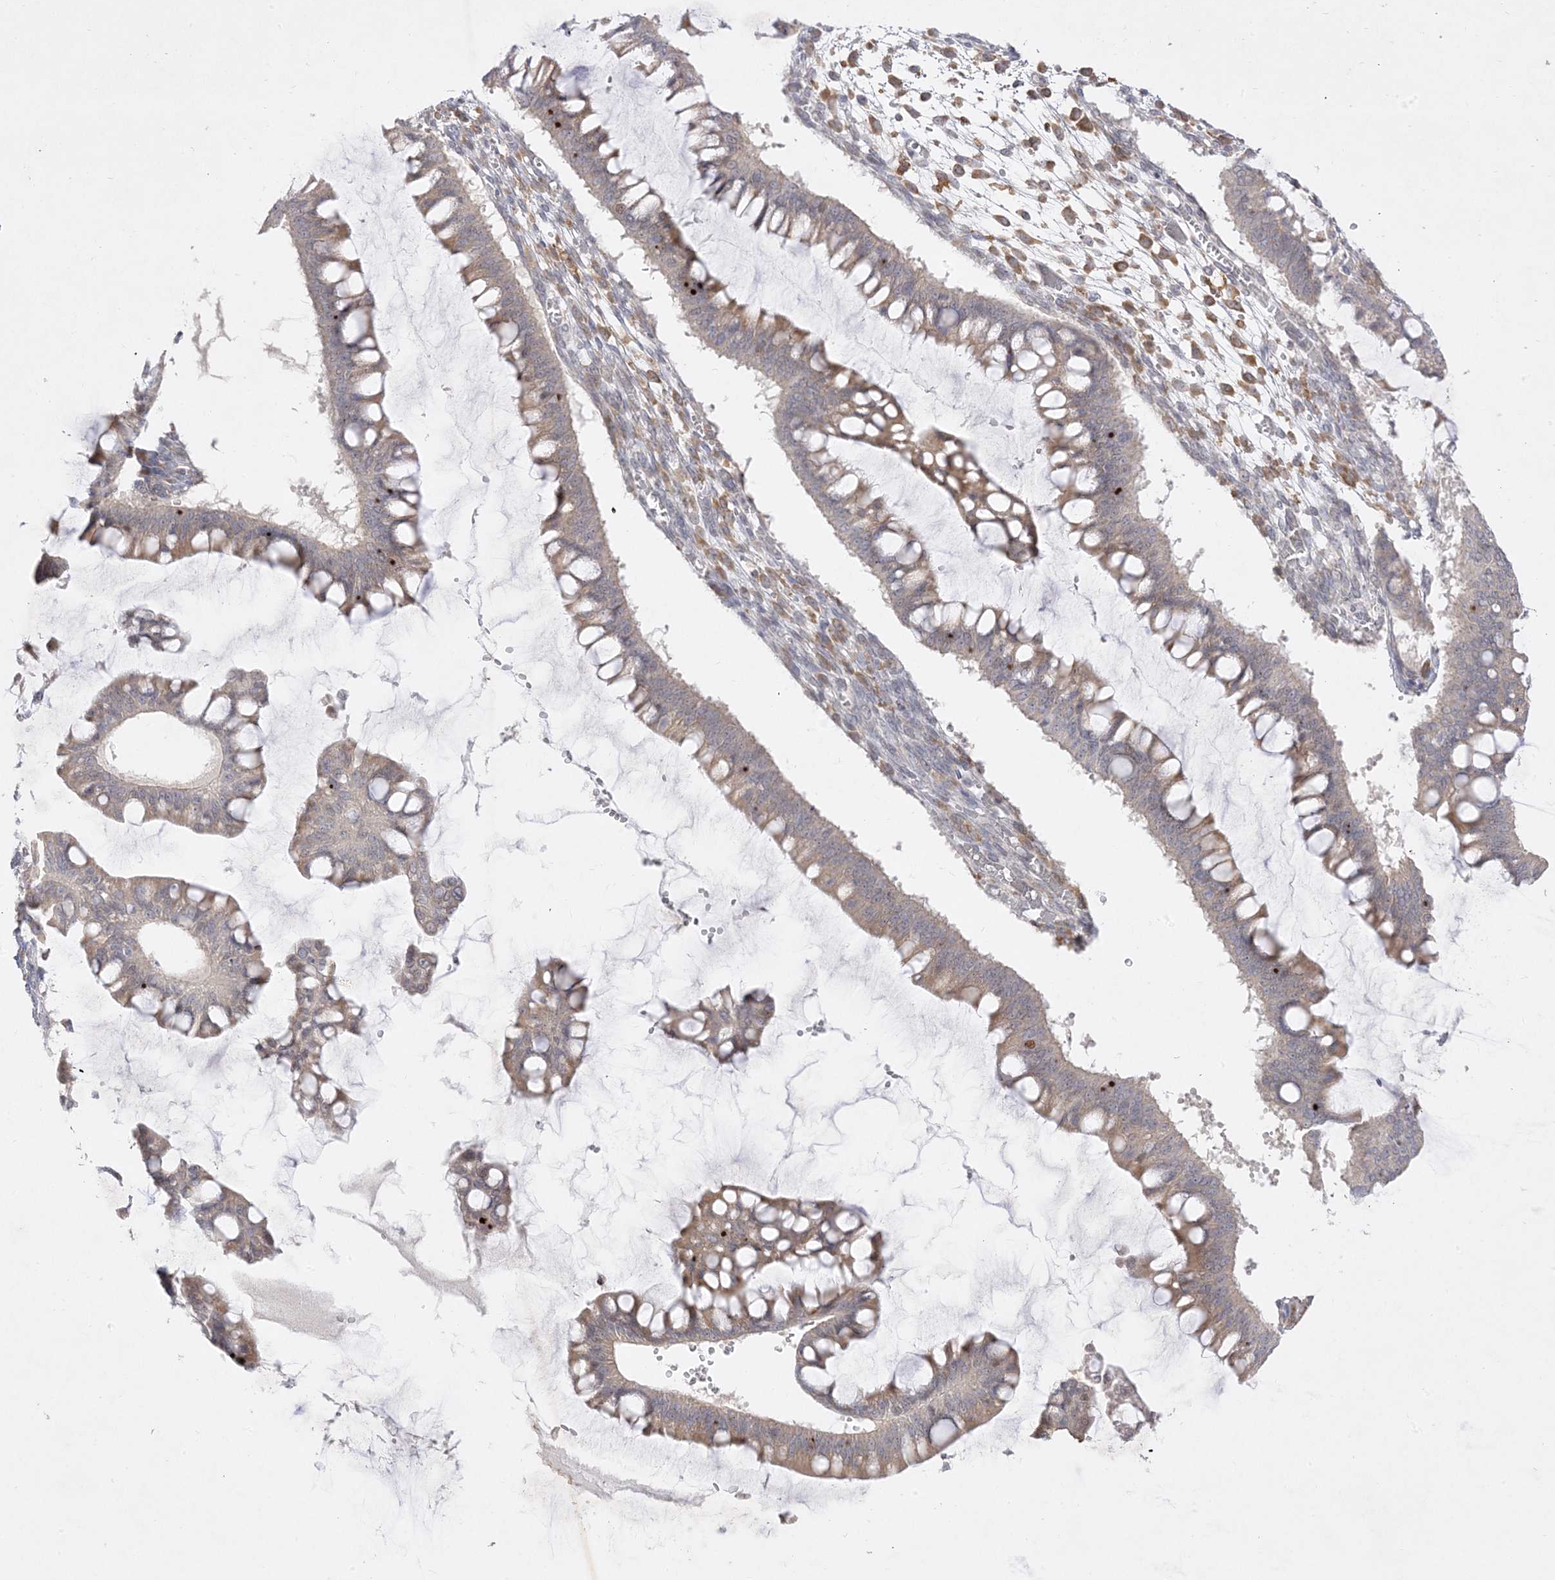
{"staining": {"intensity": "weak", "quantity": "25%-75%", "location": "cytoplasmic/membranous"}, "tissue": "ovarian cancer", "cell_type": "Tumor cells", "image_type": "cancer", "snomed": [{"axis": "morphology", "description": "Cystadenocarcinoma, mucinous, NOS"}, {"axis": "topography", "description": "Ovary"}], "caption": "Protein expression by immunohistochemistry (IHC) reveals weak cytoplasmic/membranous positivity in approximately 25%-75% of tumor cells in ovarian cancer.", "gene": "C2CD2", "patient": {"sex": "female", "age": 73}}